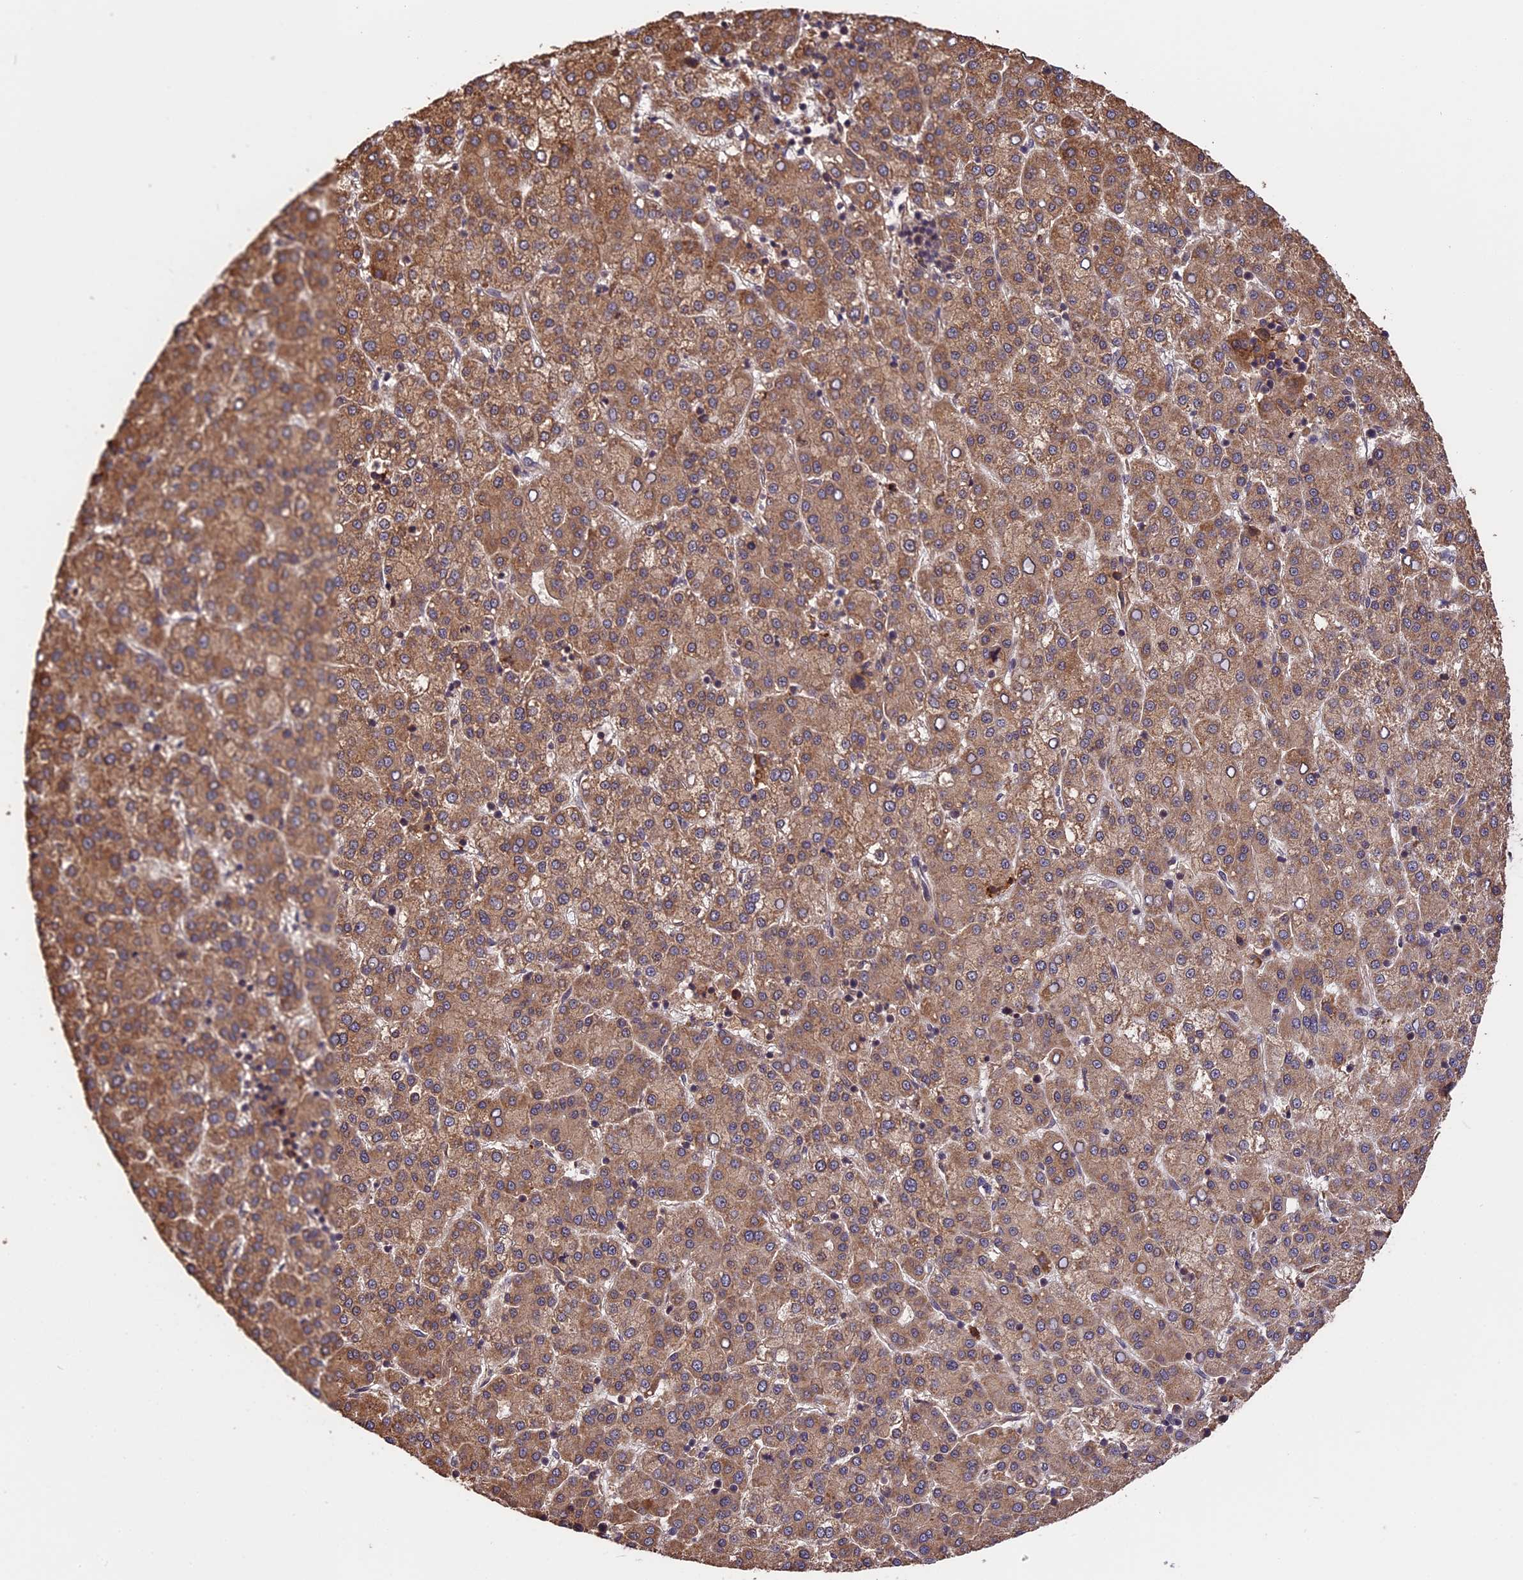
{"staining": {"intensity": "moderate", "quantity": ">75%", "location": "cytoplasmic/membranous"}, "tissue": "liver cancer", "cell_type": "Tumor cells", "image_type": "cancer", "snomed": [{"axis": "morphology", "description": "Carcinoma, Hepatocellular, NOS"}, {"axis": "topography", "description": "Liver"}], "caption": "Immunohistochemical staining of liver hepatocellular carcinoma demonstrates moderate cytoplasmic/membranous protein expression in about >75% of tumor cells. The protein is stained brown, and the nuclei are stained in blue (DAB (3,3'-diaminobenzidine) IHC with brightfield microscopy, high magnification).", "gene": "ESCO1", "patient": {"sex": "female", "age": 58}}